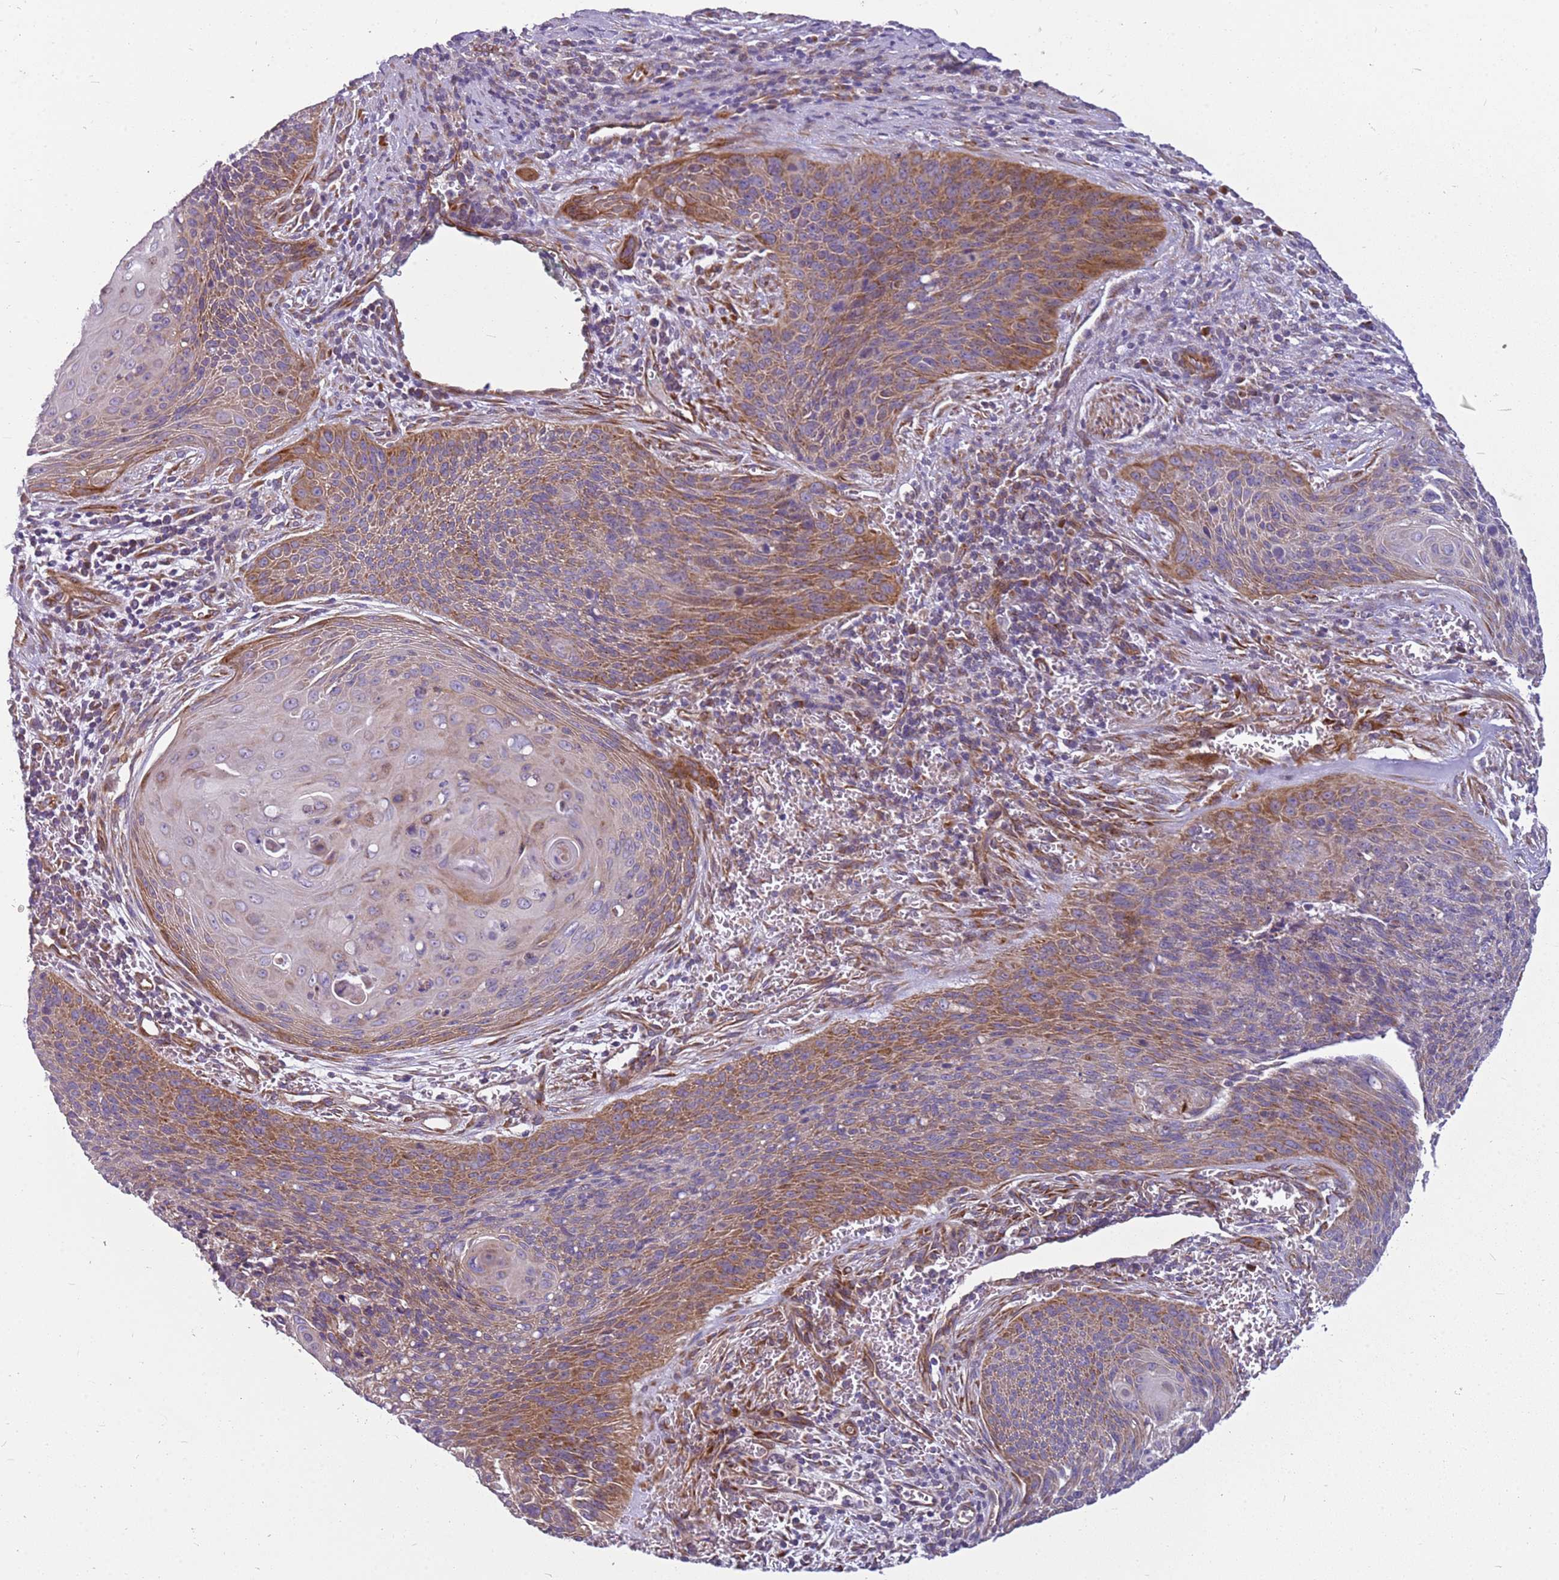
{"staining": {"intensity": "moderate", "quantity": "25%-75%", "location": "cytoplasmic/membranous"}, "tissue": "cervical cancer", "cell_type": "Tumor cells", "image_type": "cancer", "snomed": [{"axis": "morphology", "description": "Squamous cell carcinoma, NOS"}, {"axis": "topography", "description": "Cervix"}], "caption": "The image demonstrates a brown stain indicating the presence of a protein in the cytoplasmic/membranous of tumor cells in cervical cancer (squamous cell carcinoma).", "gene": "TMEM200C", "patient": {"sex": "female", "age": 55}}